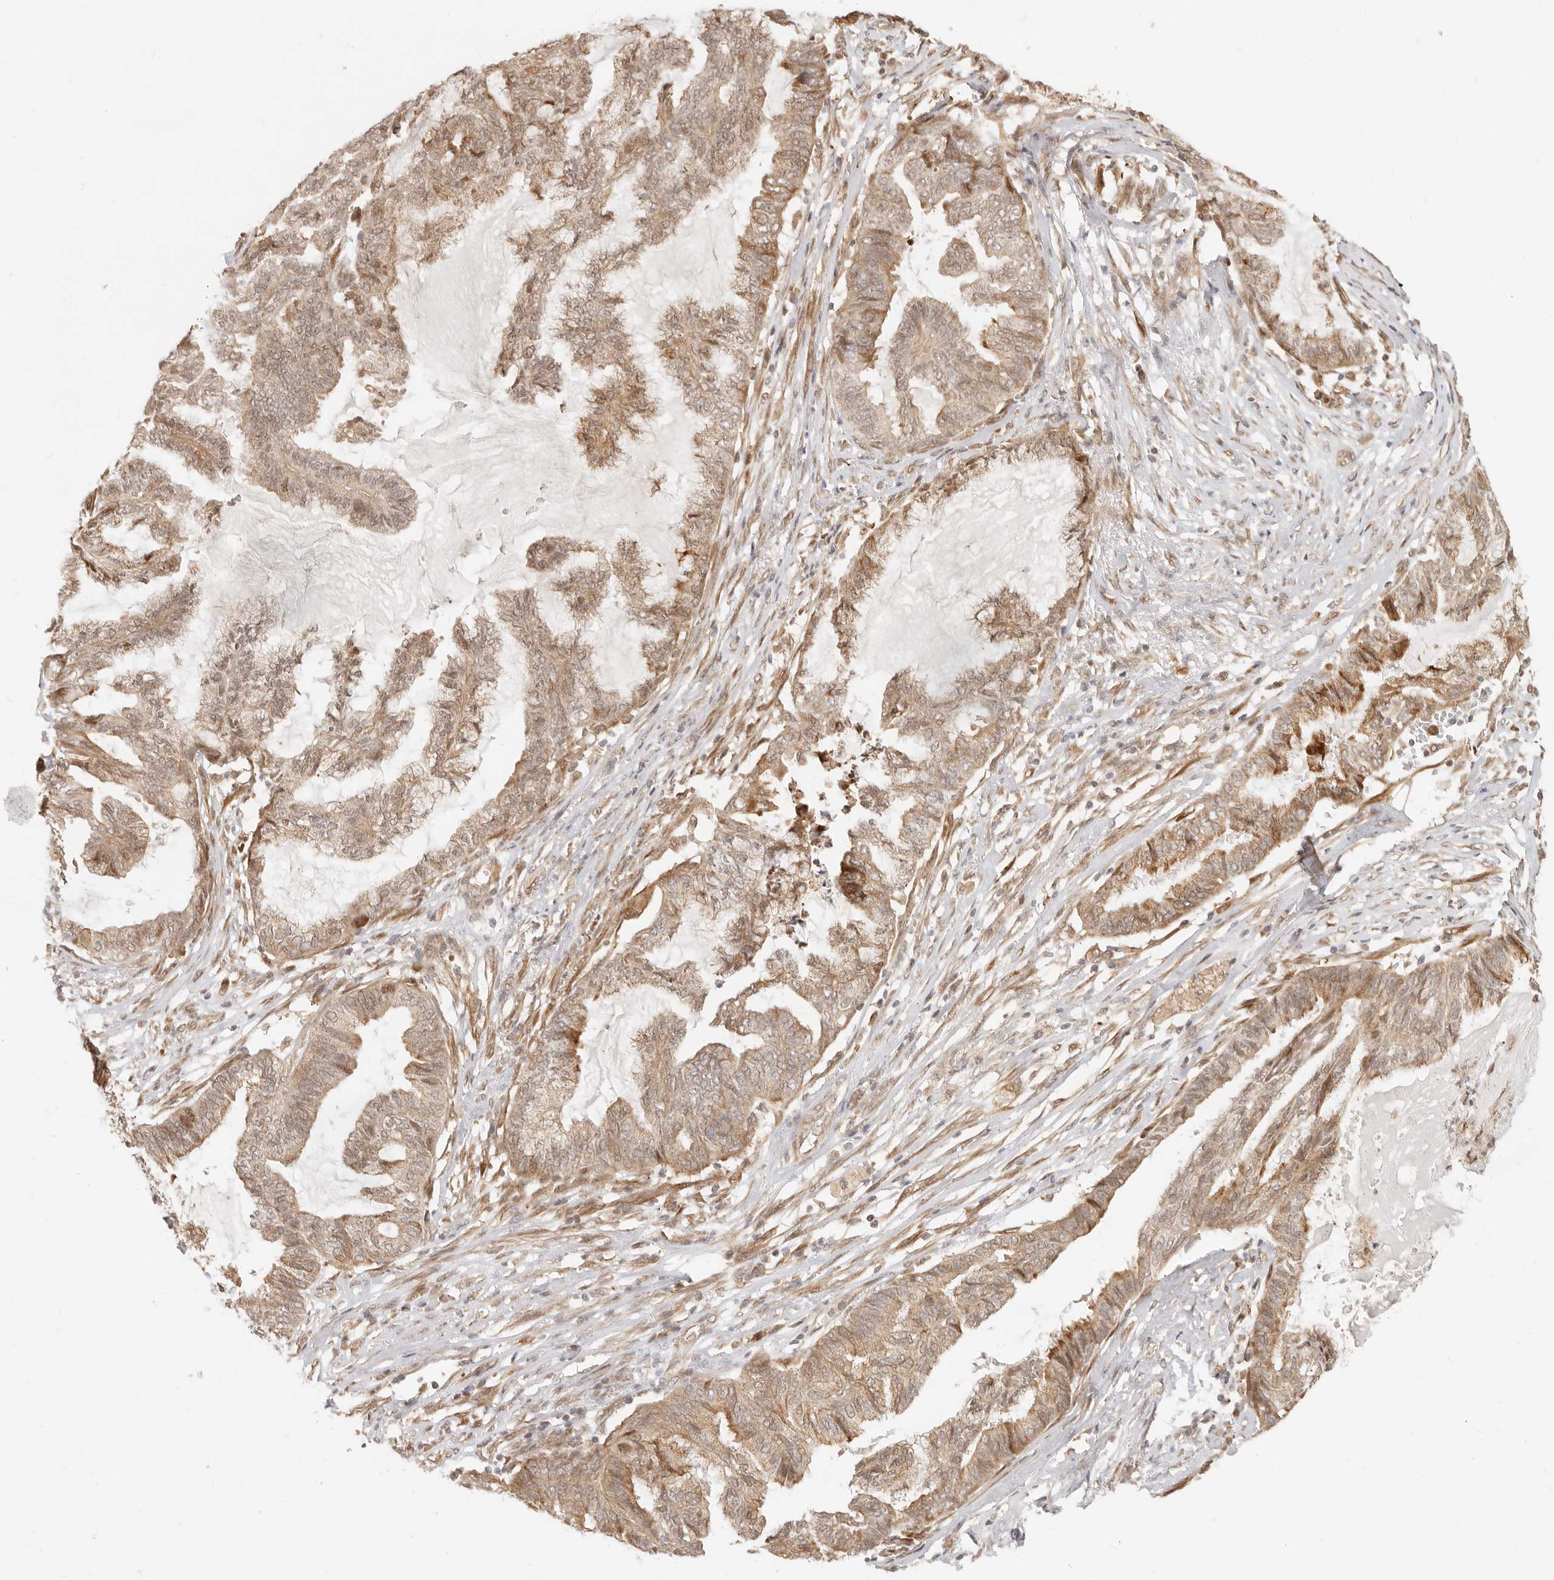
{"staining": {"intensity": "weak", "quantity": ">75%", "location": "cytoplasmic/membranous,nuclear"}, "tissue": "endometrial cancer", "cell_type": "Tumor cells", "image_type": "cancer", "snomed": [{"axis": "morphology", "description": "Adenocarcinoma, NOS"}, {"axis": "topography", "description": "Endometrium"}], "caption": "Endometrial adenocarcinoma stained with a brown dye shows weak cytoplasmic/membranous and nuclear positive expression in about >75% of tumor cells.", "gene": "TUFT1", "patient": {"sex": "female", "age": 86}}